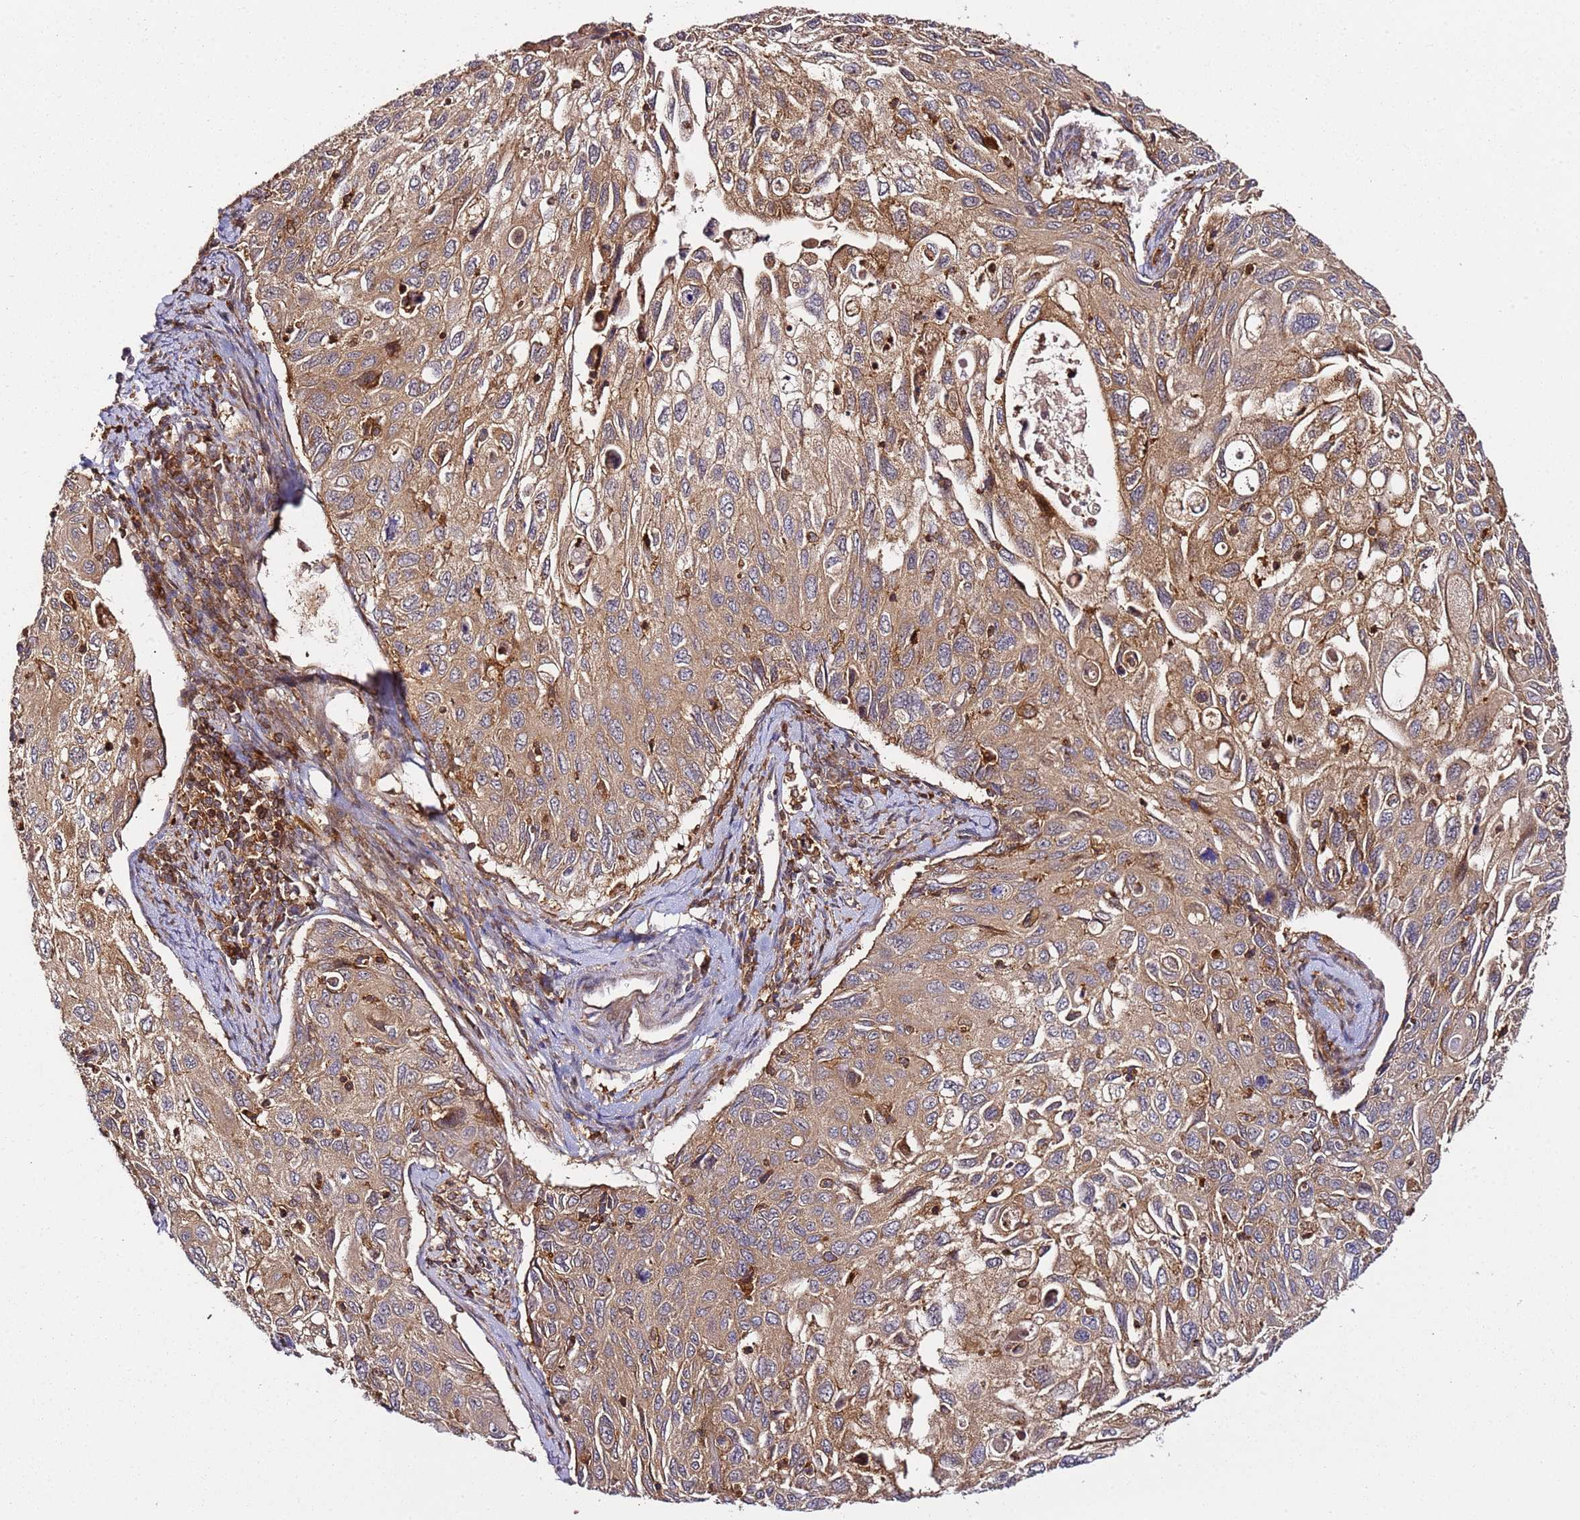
{"staining": {"intensity": "moderate", "quantity": ">75%", "location": "cytoplasmic/membranous"}, "tissue": "cervical cancer", "cell_type": "Tumor cells", "image_type": "cancer", "snomed": [{"axis": "morphology", "description": "Squamous cell carcinoma, NOS"}, {"axis": "topography", "description": "Cervix"}], "caption": "Cervical squamous cell carcinoma stained for a protein (brown) shows moderate cytoplasmic/membranous positive staining in approximately >75% of tumor cells.", "gene": "PRMT7", "patient": {"sex": "female", "age": 70}}